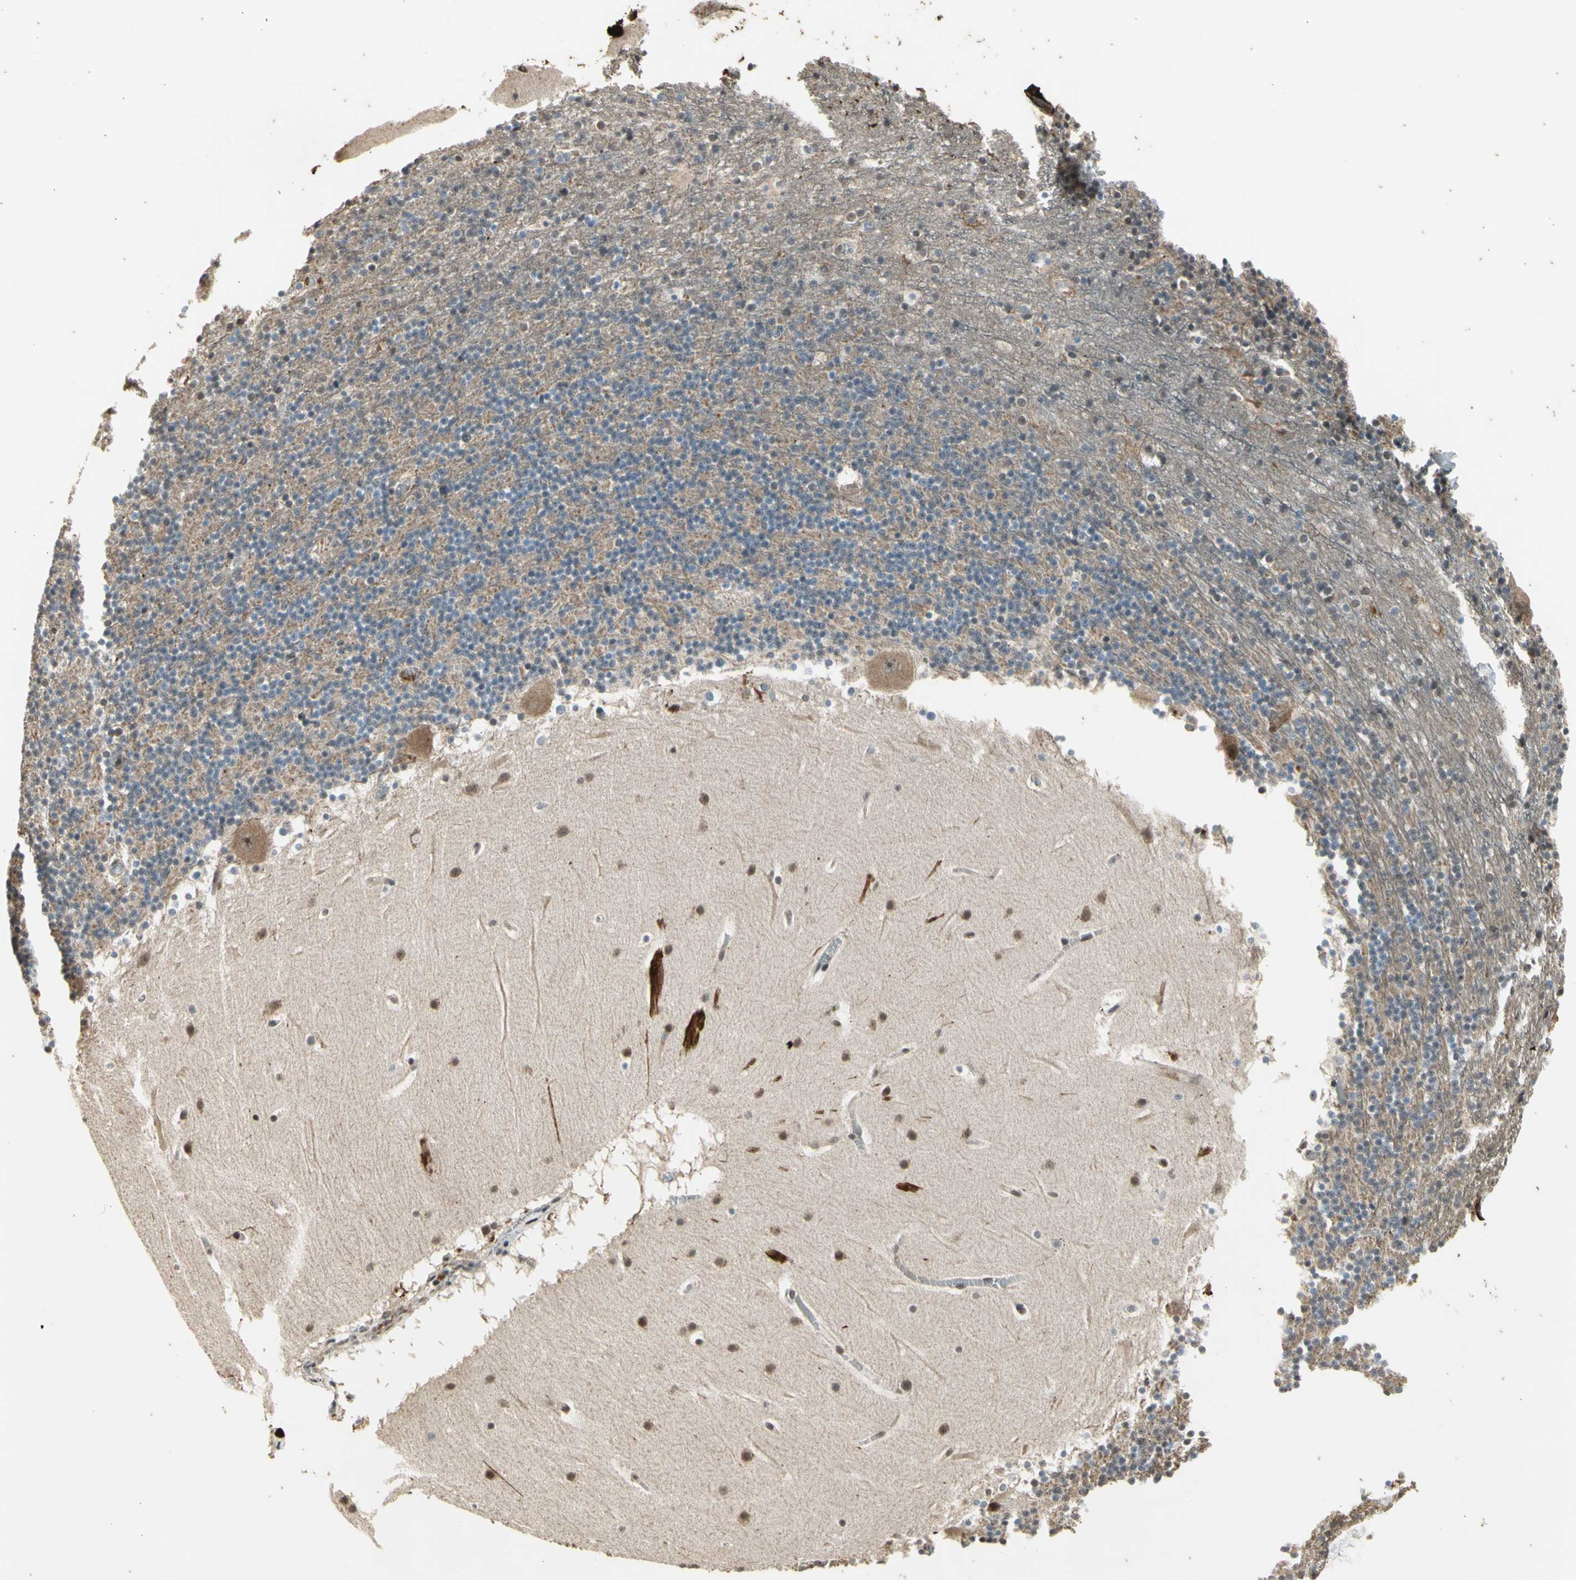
{"staining": {"intensity": "weak", "quantity": "25%-75%", "location": "cytoplasmic/membranous"}, "tissue": "cerebellum", "cell_type": "Cells in granular layer", "image_type": "normal", "snomed": [{"axis": "morphology", "description": "Normal tissue, NOS"}, {"axis": "topography", "description": "Cerebellum"}], "caption": "Cells in granular layer show low levels of weak cytoplasmic/membranous expression in about 25%-75% of cells in benign cerebellum.", "gene": "EFNB2", "patient": {"sex": "male", "age": 45}}